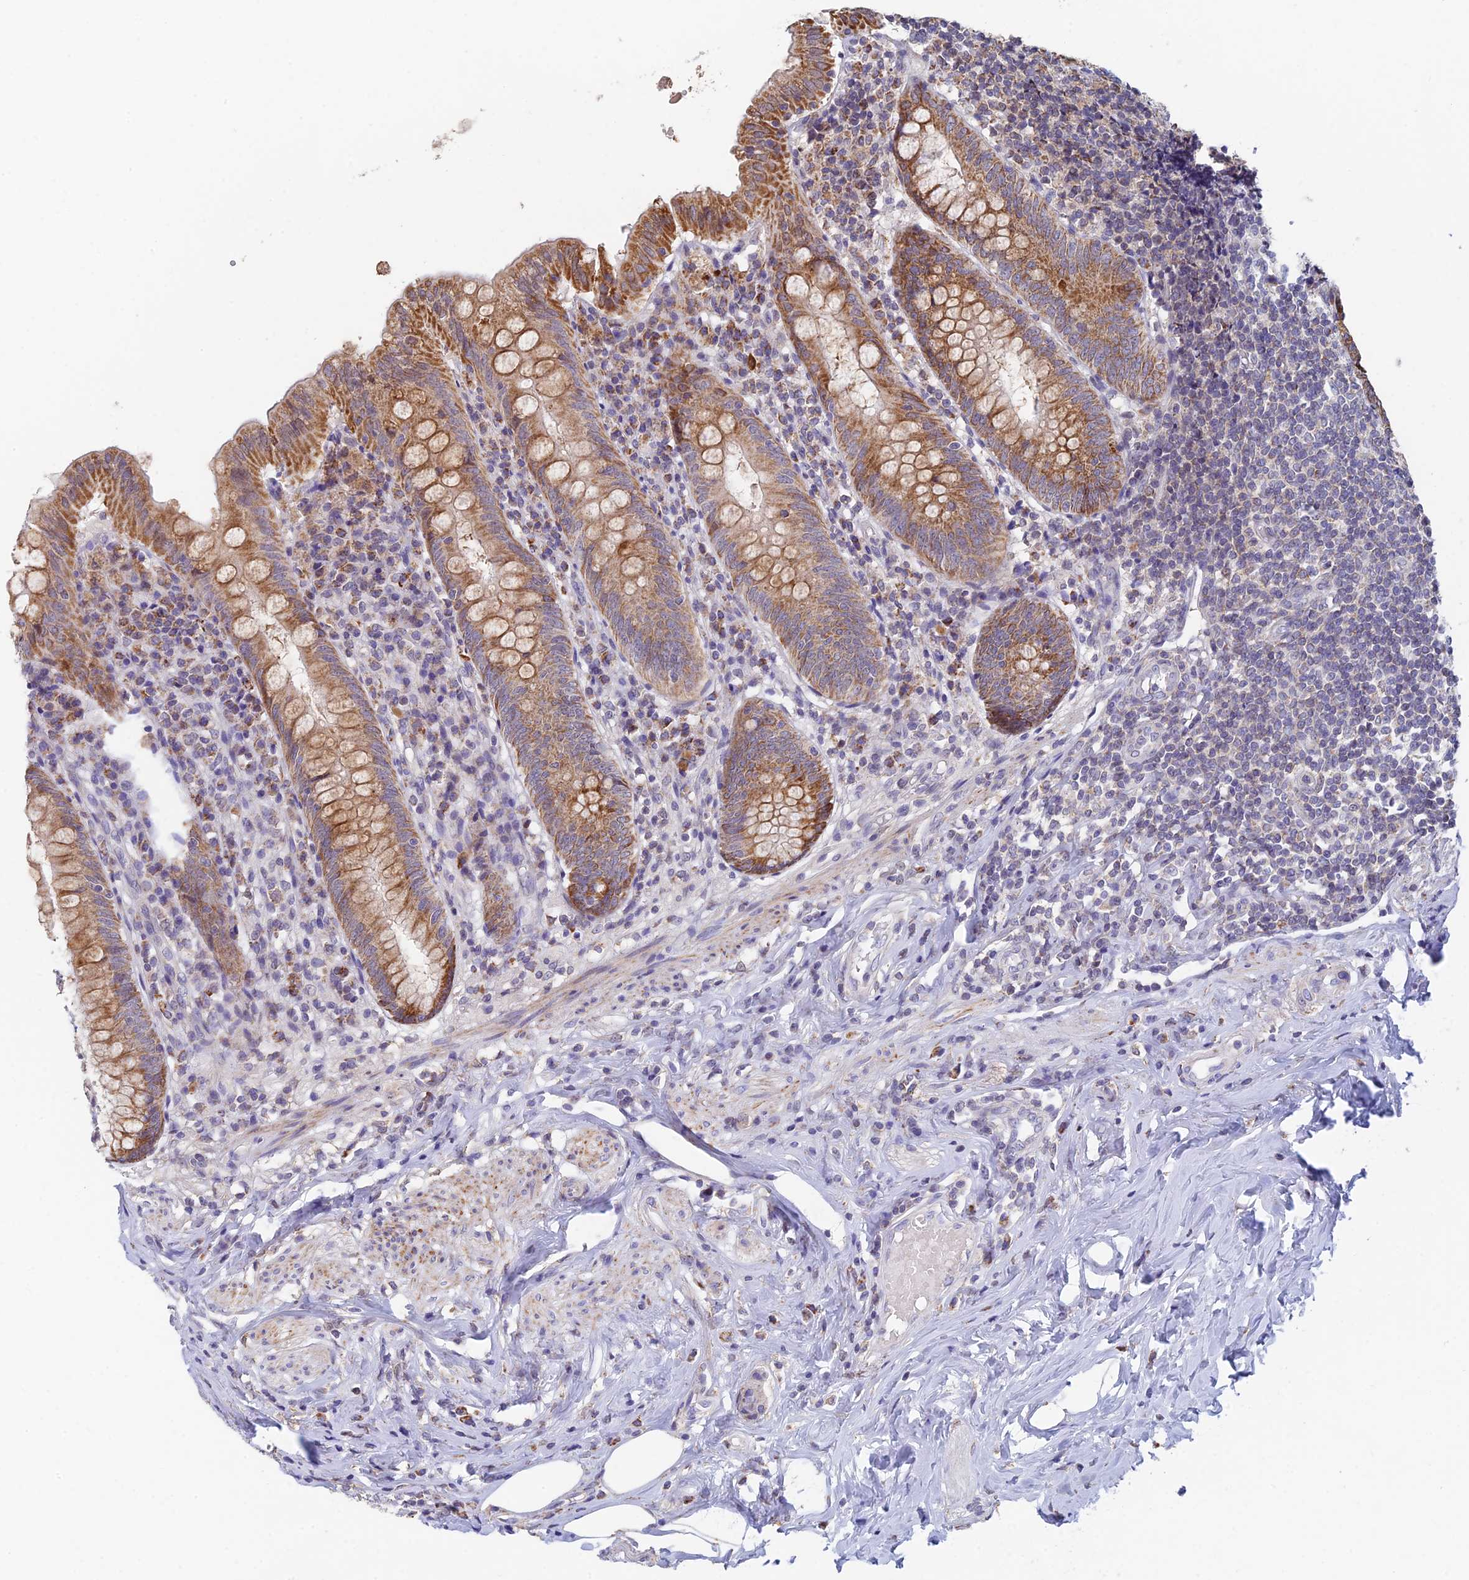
{"staining": {"intensity": "moderate", "quantity": ">75%", "location": "cytoplasmic/membranous"}, "tissue": "appendix", "cell_type": "Glandular cells", "image_type": "normal", "snomed": [{"axis": "morphology", "description": "Normal tissue, NOS"}, {"axis": "topography", "description": "Appendix"}], "caption": "Protein analysis of normal appendix demonstrates moderate cytoplasmic/membranous staining in about >75% of glandular cells.", "gene": "REXO5", "patient": {"sex": "female", "age": 54}}